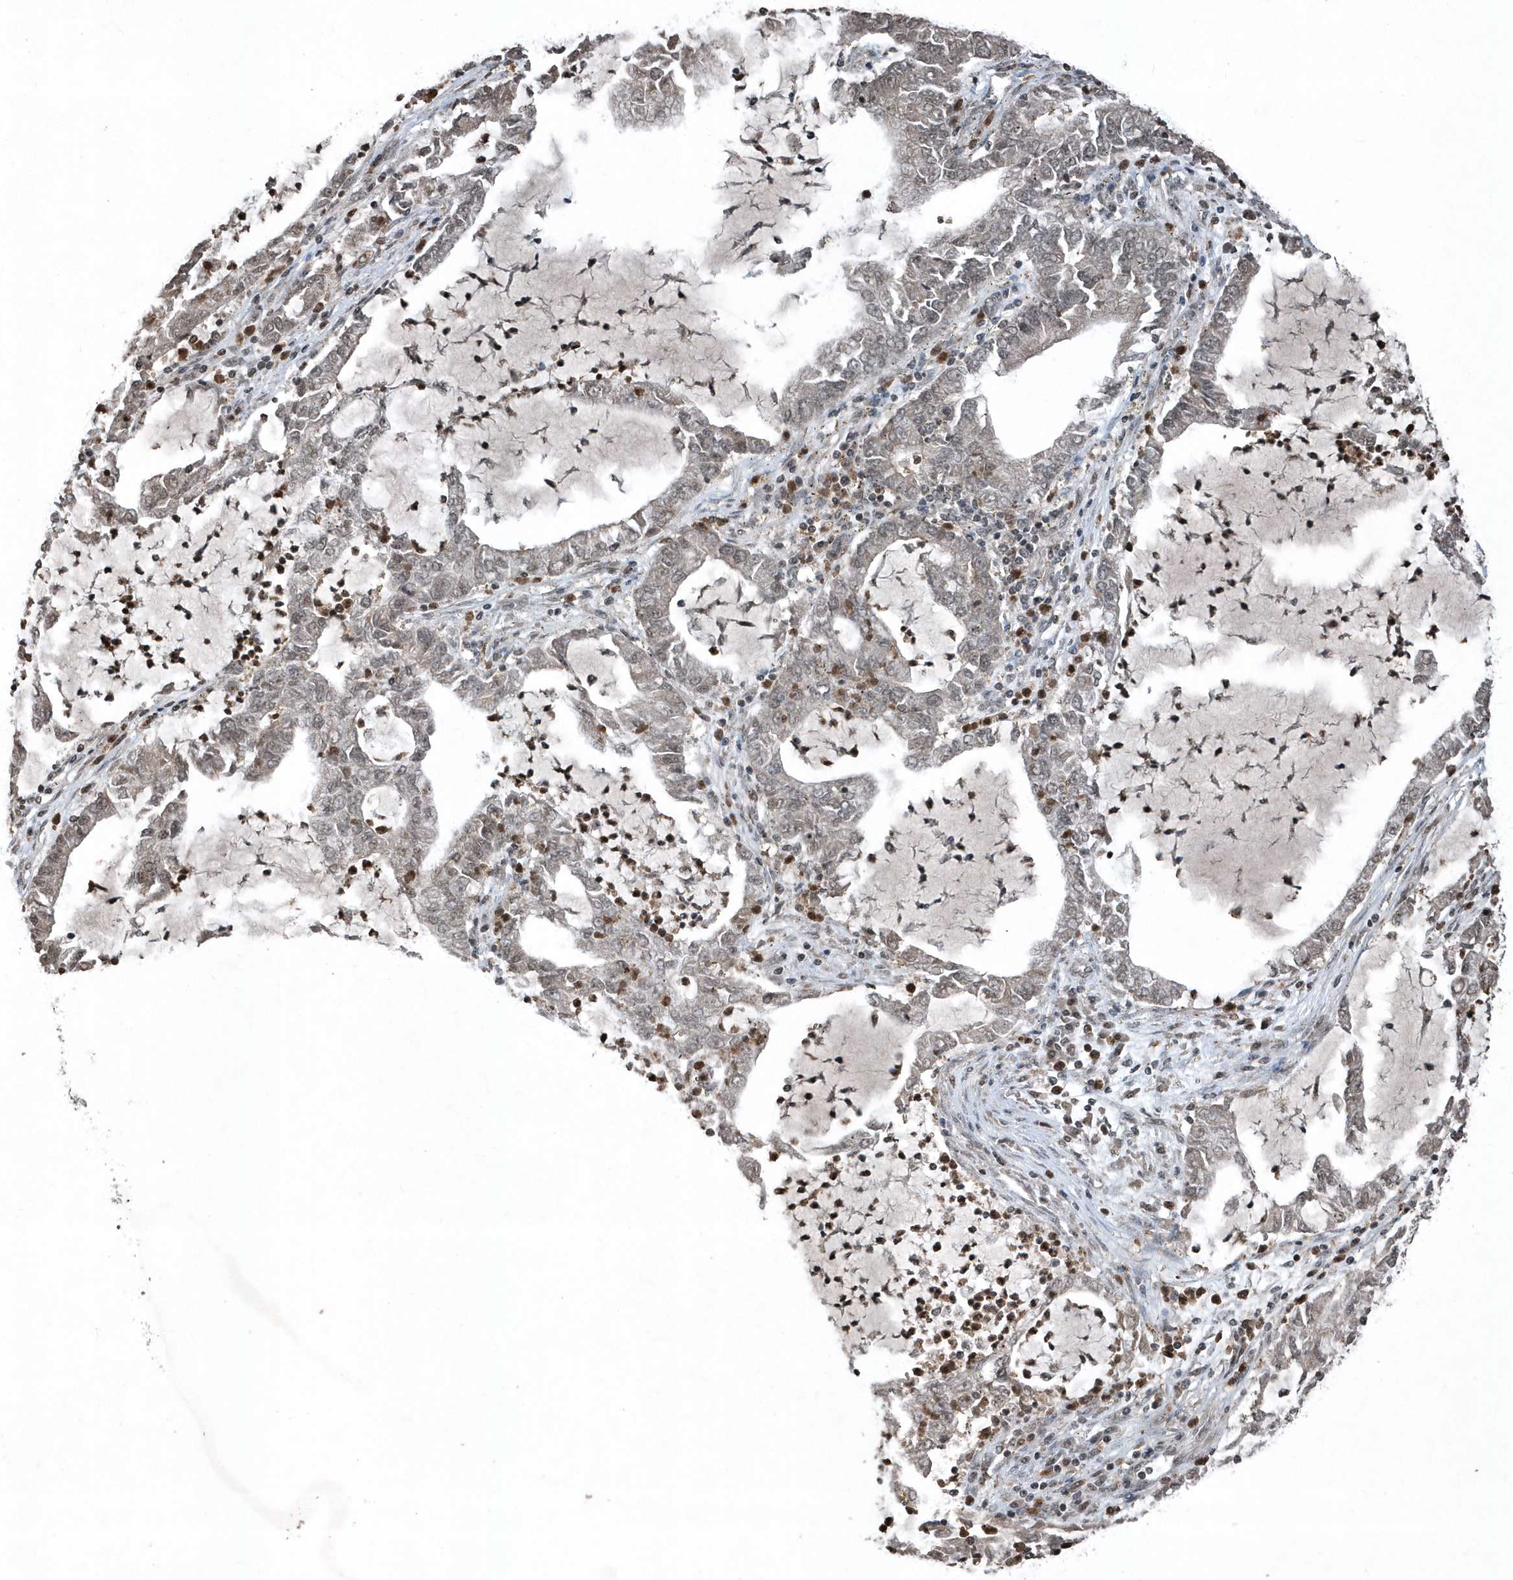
{"staining": {"intensity": "negative", "quantity": "none", "location": "none"}, "tissue": "lung cancer", "cell_type": "Tumor cells", "image_type": "cancer", "snomed": [{"axis": "morphology", "description": "Adenocarcinoma, NOS"}, {"axis": "topography", "description": "Lung"}], "caption": "Immunohistochemistry of human lung cancer (adenocarcinoma) exhibits no positivity in tumor cells.", "gene": "EIF2B1", "patient": {"sex": "female", "age": 51}}